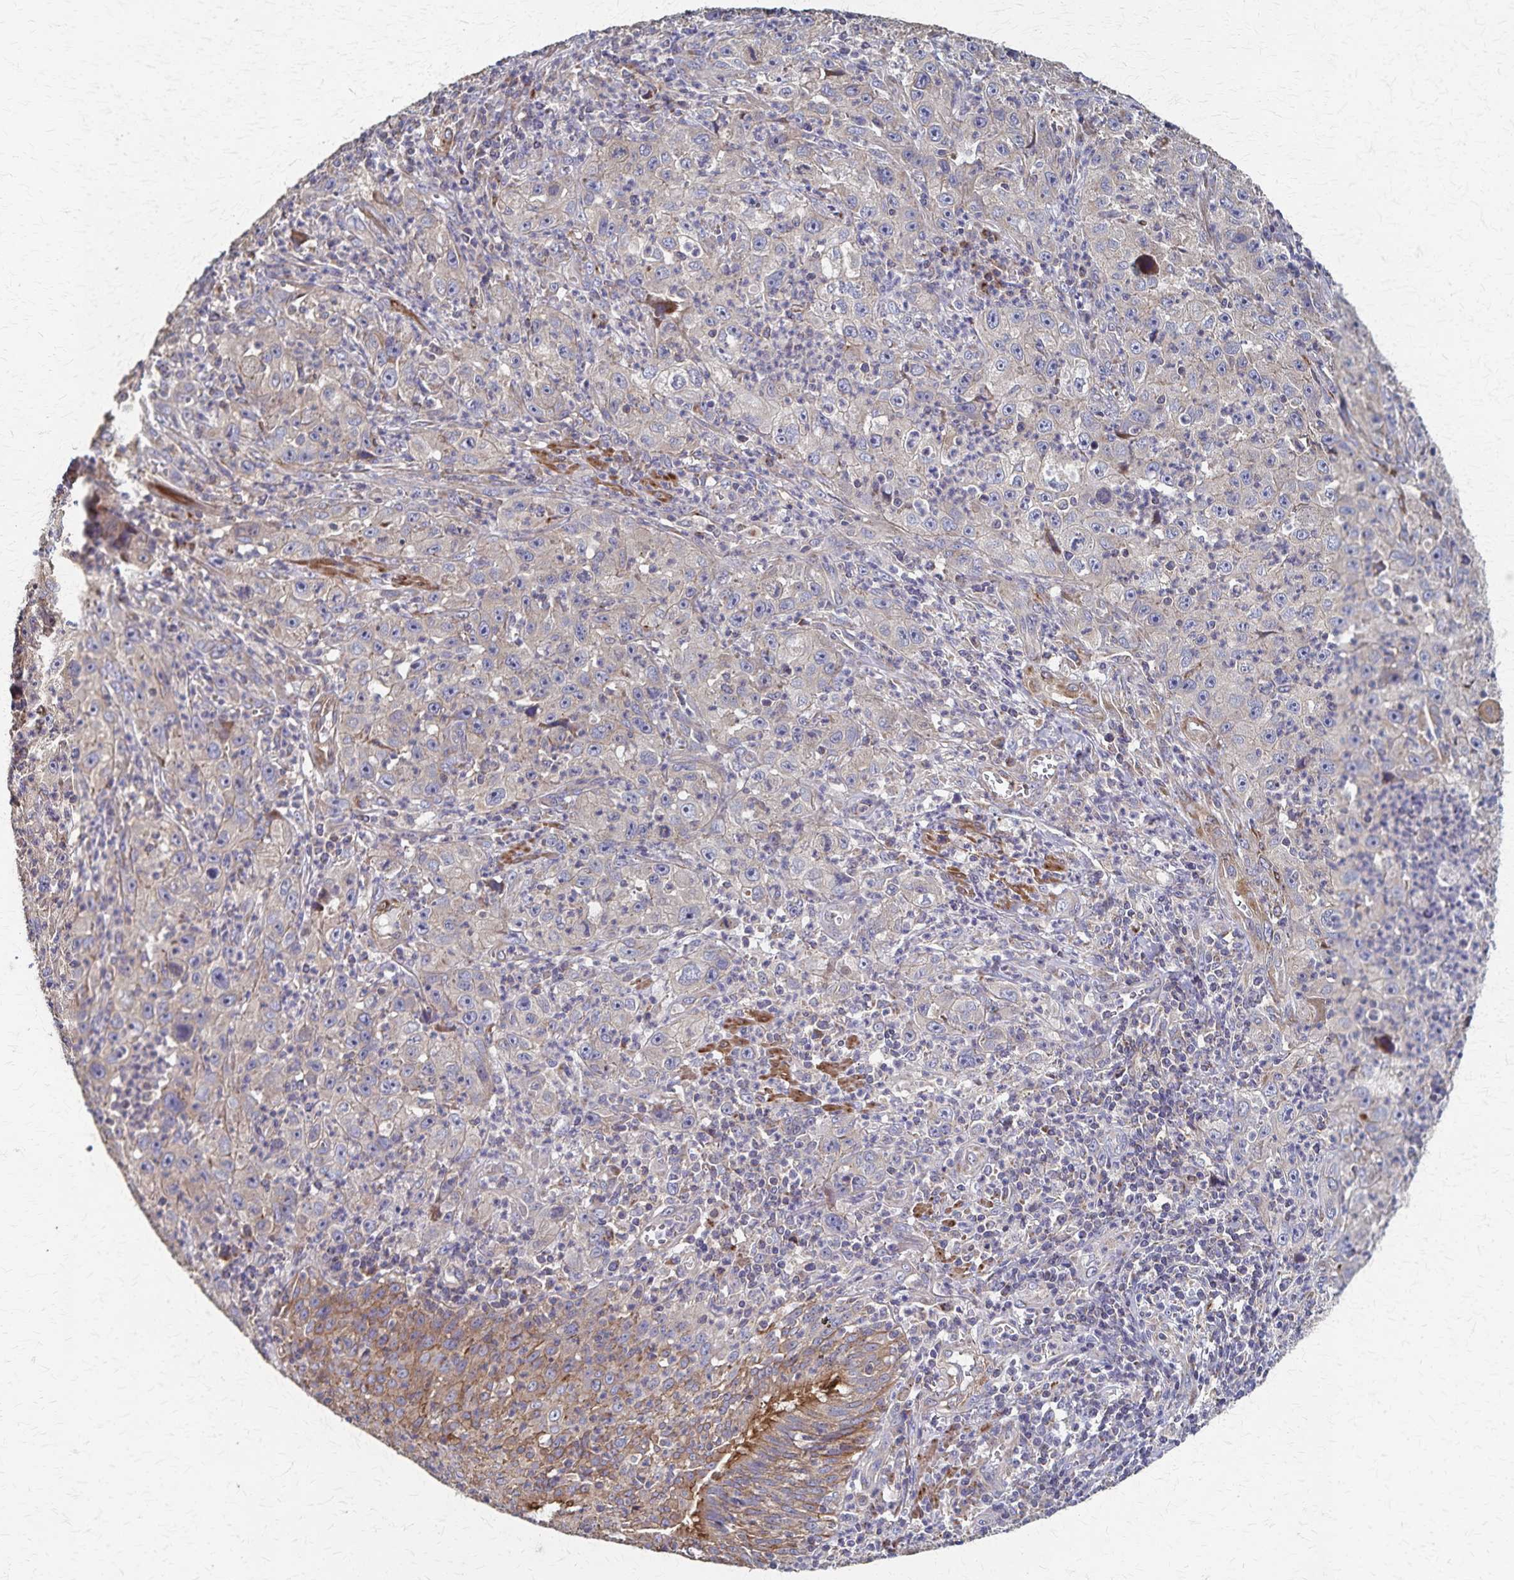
{"staining": {"intensity": "weak", "quantity": "<25%", "location": "cytoplasmic/membranous"}, "tissue": "lung cancer", "cell_type": "Tumor cells", "image_type": "cancer", "snomed": [{"axis": "morphology", "description": "Squamous cell carcinoma, NOS"}, {"axis": "topography", "description": "Lung"}], "caption": "Tumor cells are negative for protein expression in human lung cancer.", "gene": "PGAP2", "patient": {"sex": "male", "age": 71}}